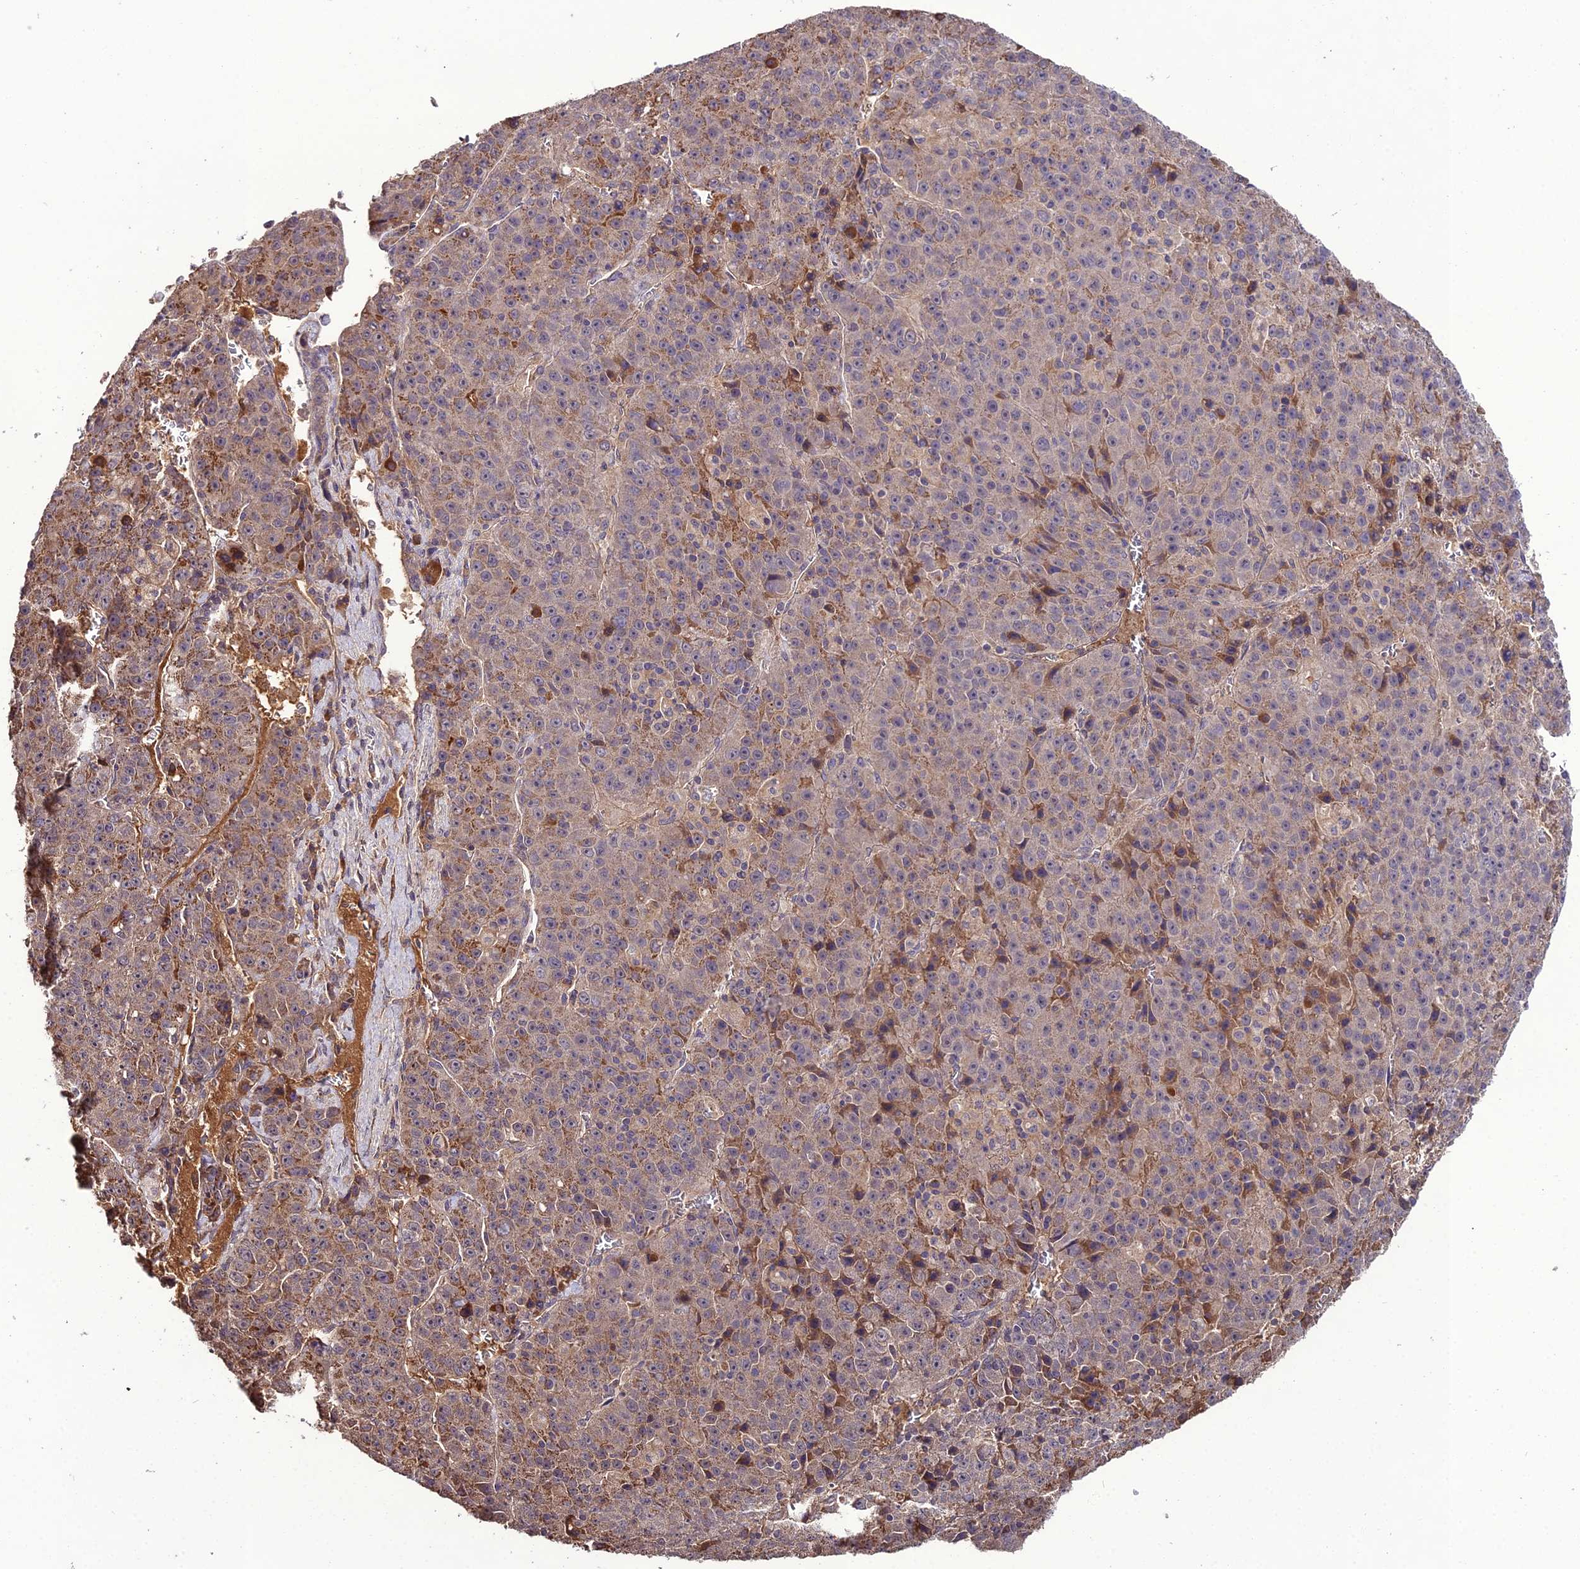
{"staining": {"intensity": "moderate", "quantity": "<25%", "location": "cytoplasmic/membranous"}, "tissue": "liver cancer", "cell_type": "Tumor cells", "image_type": "cancer", "snomed": [{"axis": "morphology", "description": "Carcinoma, Hepatocellular, NOS"}, {"axis": "topography", "description": "Liver"}], "caption": "The micrograph demonstrates a brown stain indicating the presence of a protein in the cytoplasmic/membranous of tumor cells in liver hepatocellular carcinoma. (DAB IHC with brightfield microscopy, high magnification).", "gene": "KCTD16", "patient": {"sex": "female", "age": 53}}